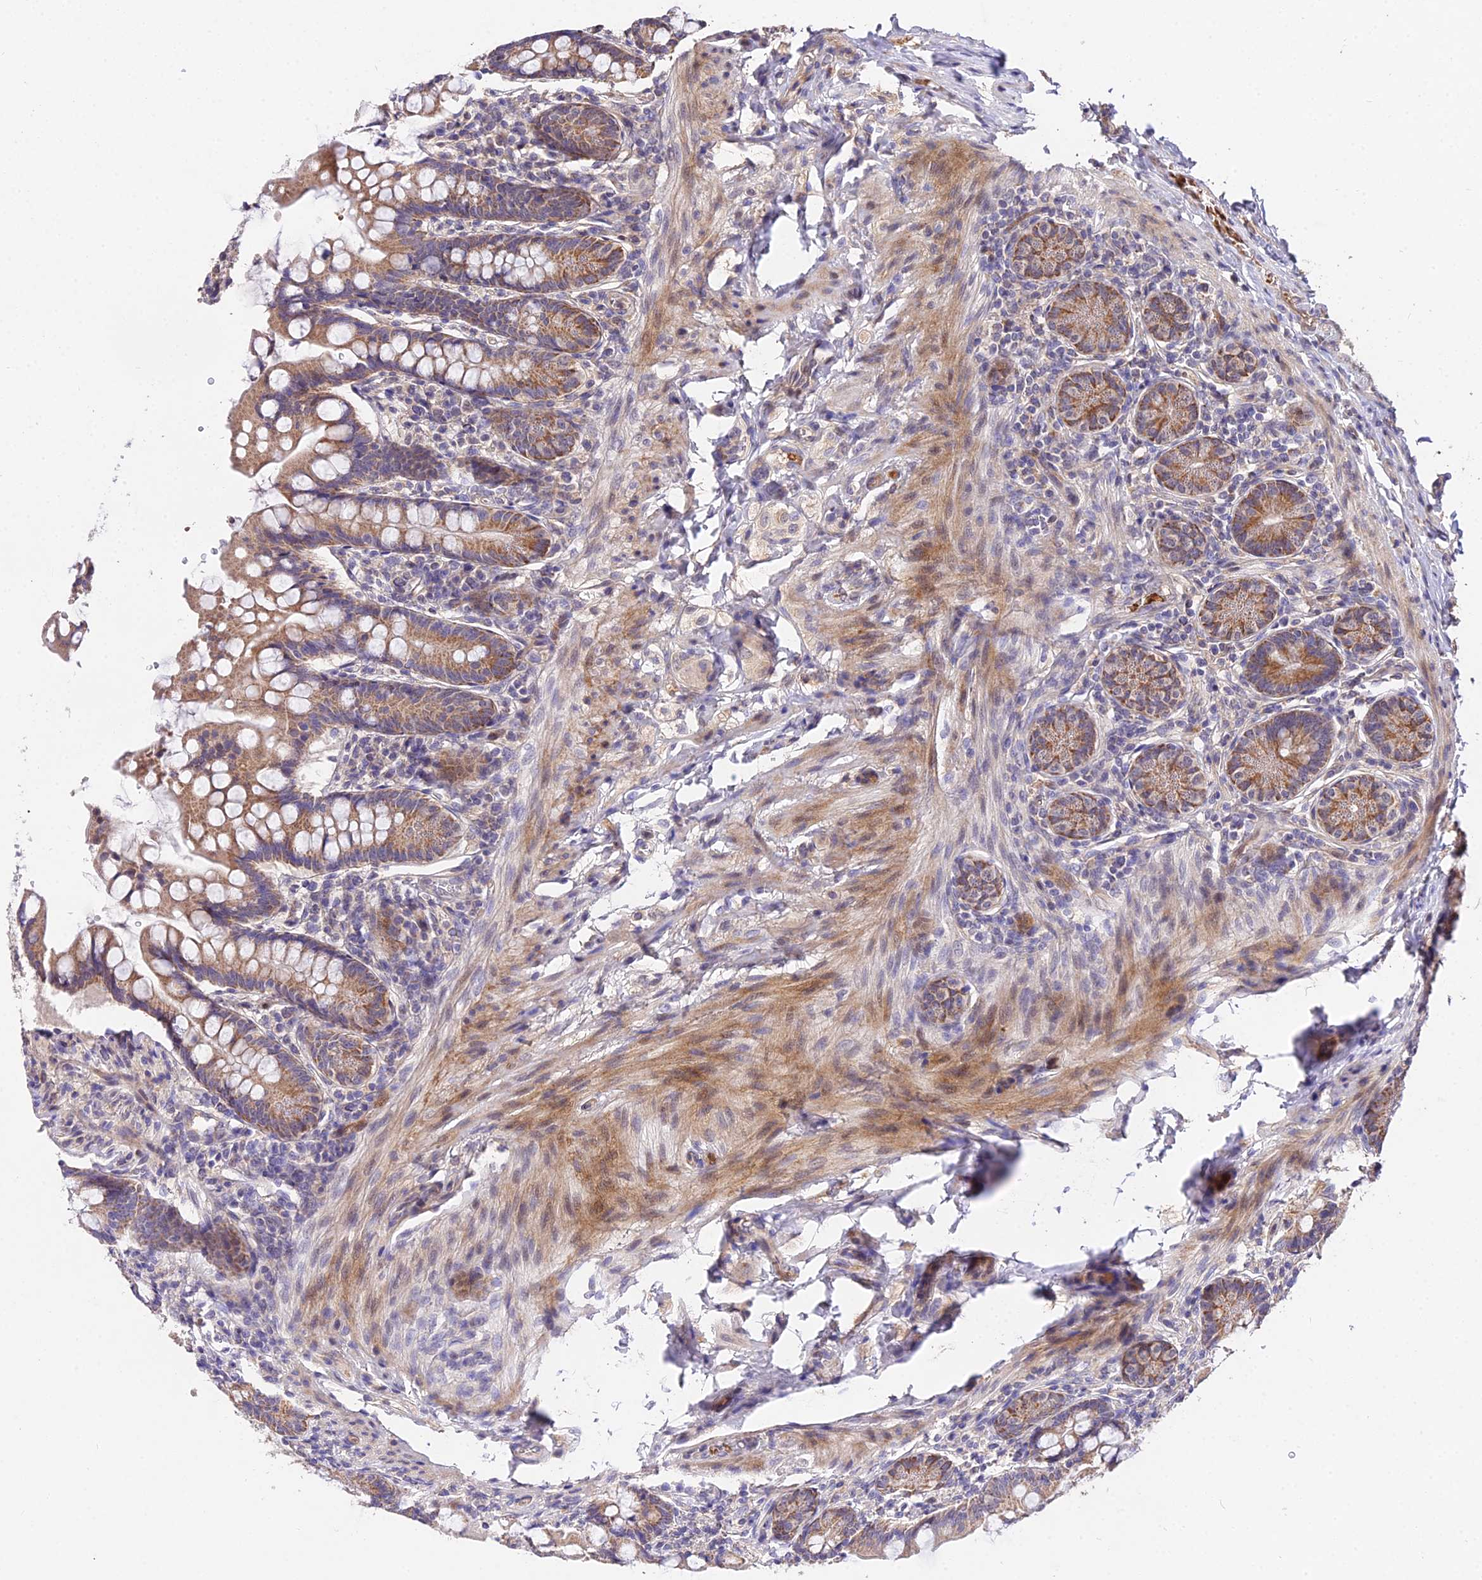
{"staining": {"intensity": "moderate", "quantity": ">75%", "location": "cytoplasmic/membranous"}, "tissue": "small intestine", "cell_type": "Glandular cells", "image_type": "normal", "snomed": [{"axis": "morphology", "description": "Normal tissue, NOS"}, {"axis": "topography", "description": "Small intestine"}], "caption": "Moderate cytoplasmic/membranous staining for a protein is seen in approximately >75% of glandular cells of unremarkable small intestine using IHC.", "gene": "WDR5B", "patient": {"sex": "male", "age": 7}}